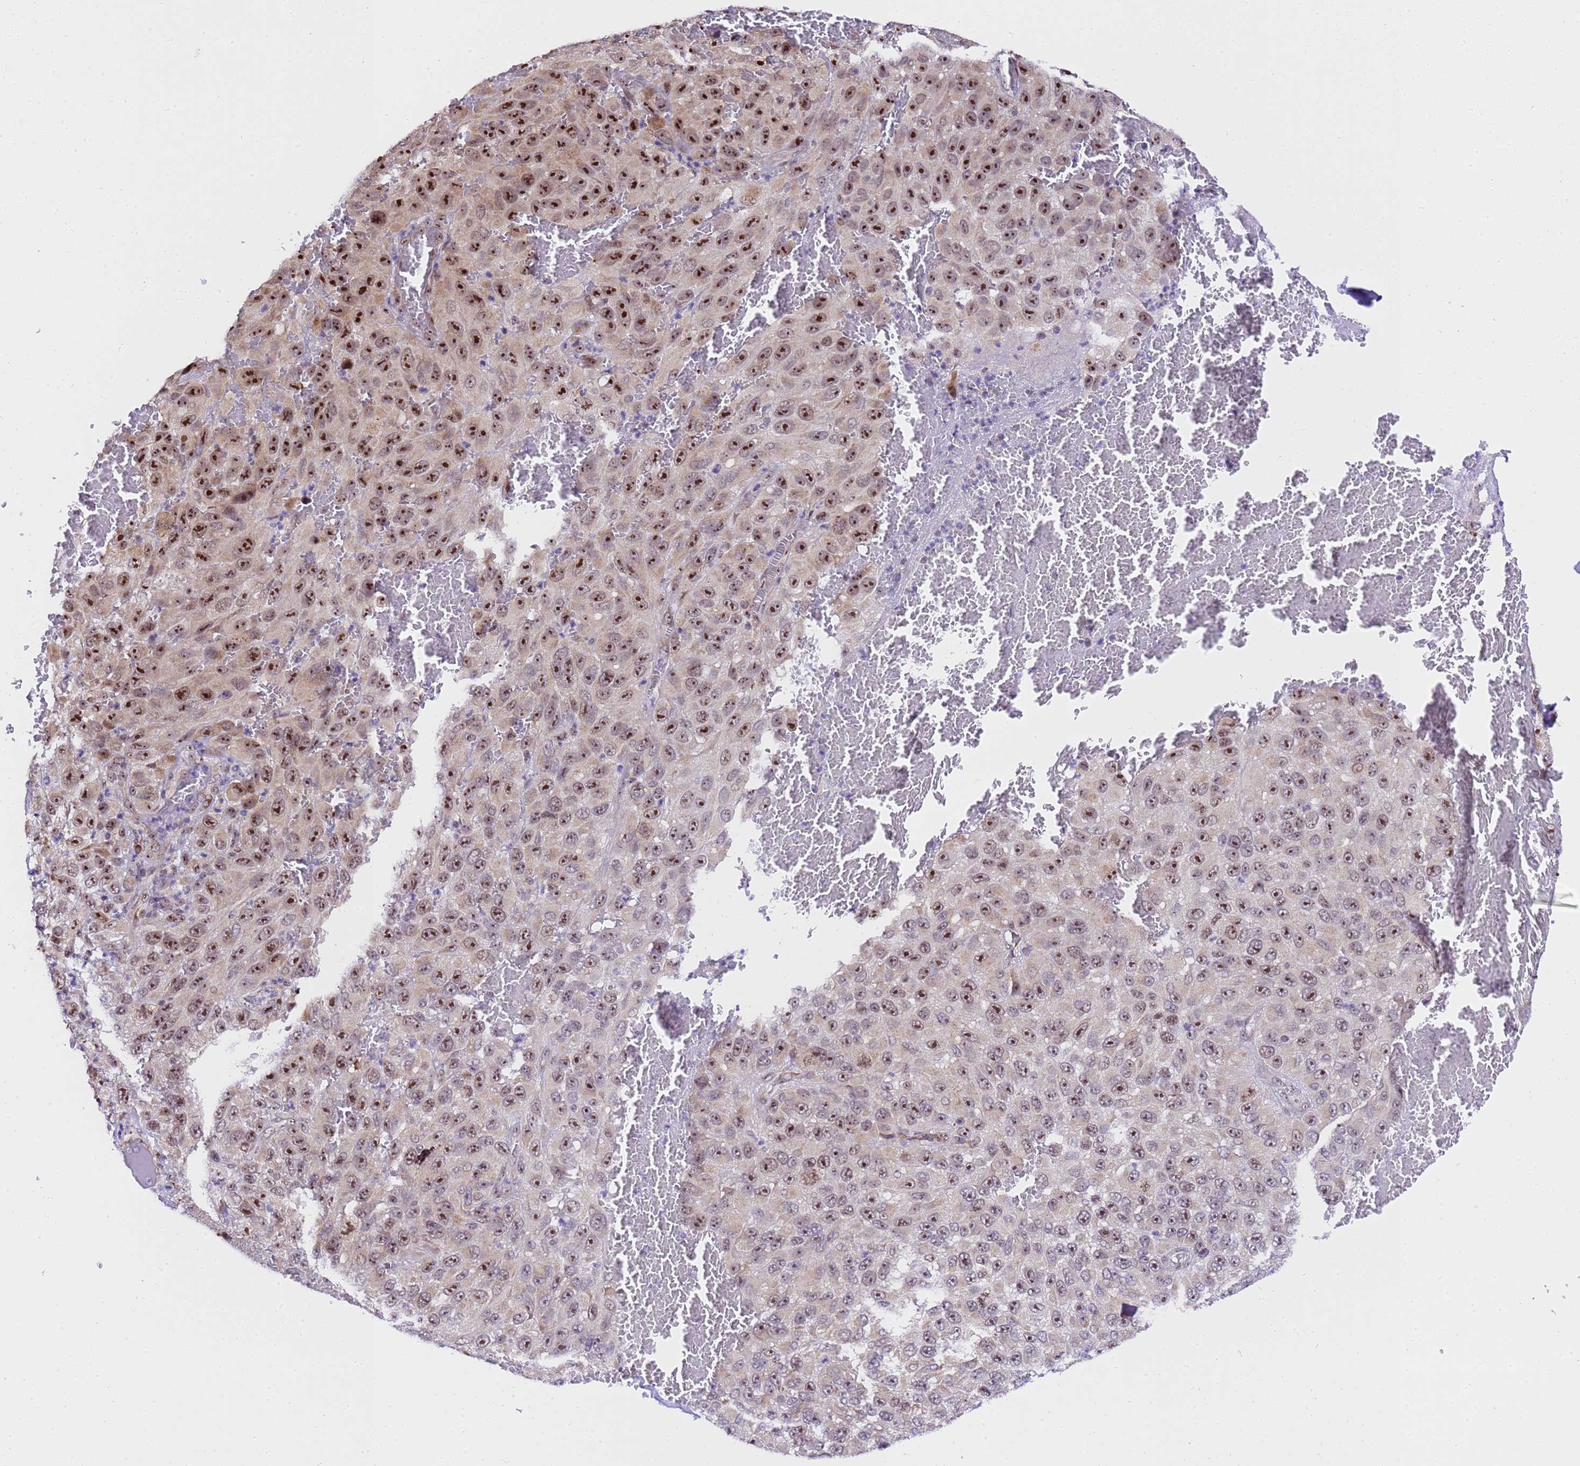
{"staining": {"intensity": "strong", "quantity": "25%-75%", "location": "nuclear"}, "tissue": "melanoma", "cell_type": "Tumor cells", "image_type": "cancer", "snomed": [{"axis": "morphology", "description": "Normal tissue, NOS"}, {"axis": "morphology", "description": "Malignant melanoma, NOS"}, {"axis": "topography", "description": "Skin"}], "caption": "Protein staining demonstrates strong nuclear expression in about 25%-75% of tumor cells in melanoma.", "gene": "SLX4IP", "patient": {"sex": "female", "age": 96}}